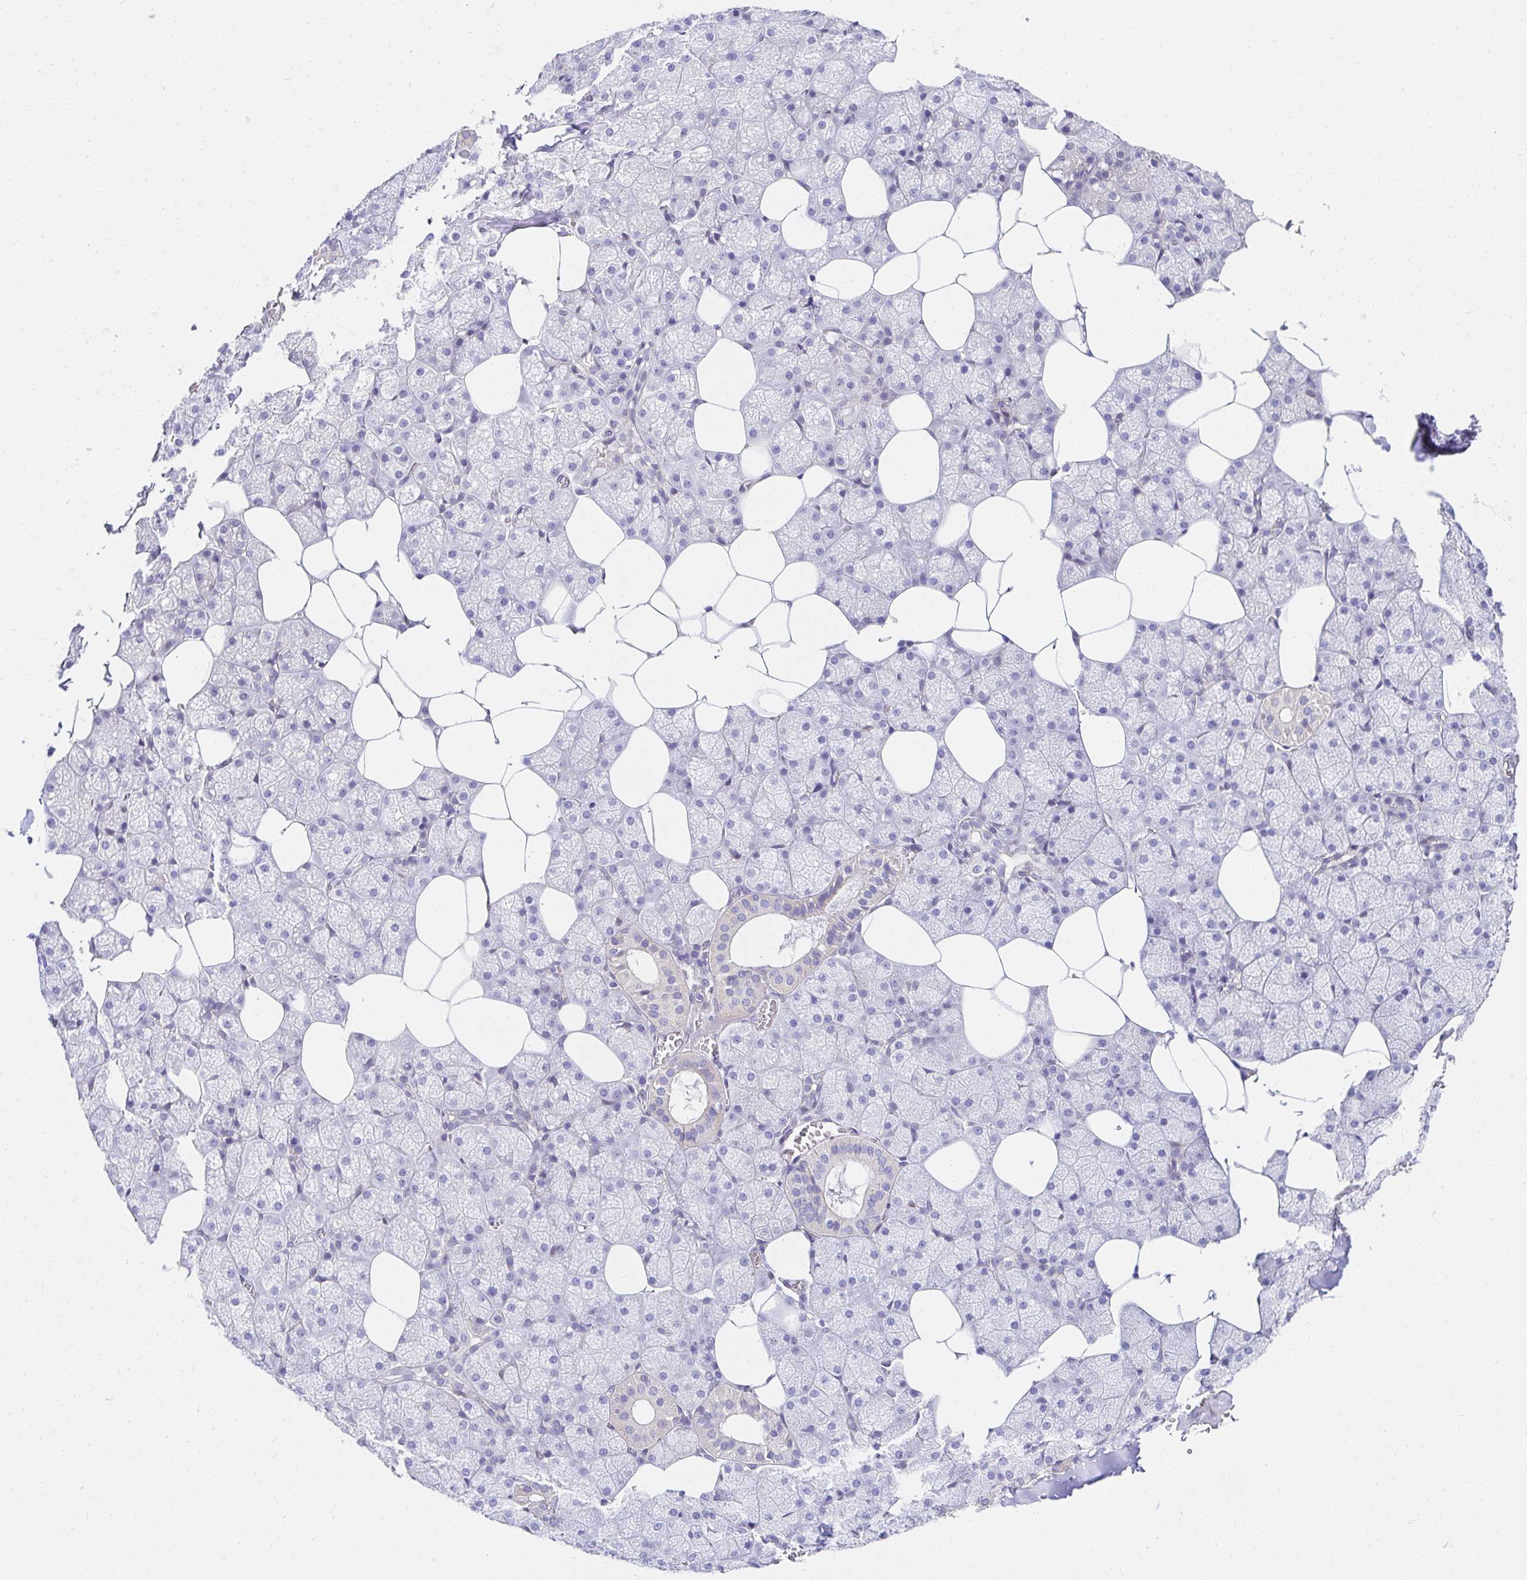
{"staining": {"intensity": "strong", "quantity": "<25%", "location": "cytoplasmic/membranous"}, "tissue": "salivary gland", "cell_type": "Glandular cells", "image_type": "normal", "snomed": [{"axis": "morphology", "description": "Normal tissue, NOS"}, {"axis": "topography", "description": "Salivary gland"}, {"axis": "topography", "description": "Peripheral nerve tissue"}], "caption": "Glandular cells reveal medium levels of strong cytoplasmic/membranous expression in about <25% of cells in unremarkable human salivary gland. (DAB = brown stain, brightfield microscopy at high magnification).", "gene": "AKAP14", "patient": {"sex": "male", "age": 38}}